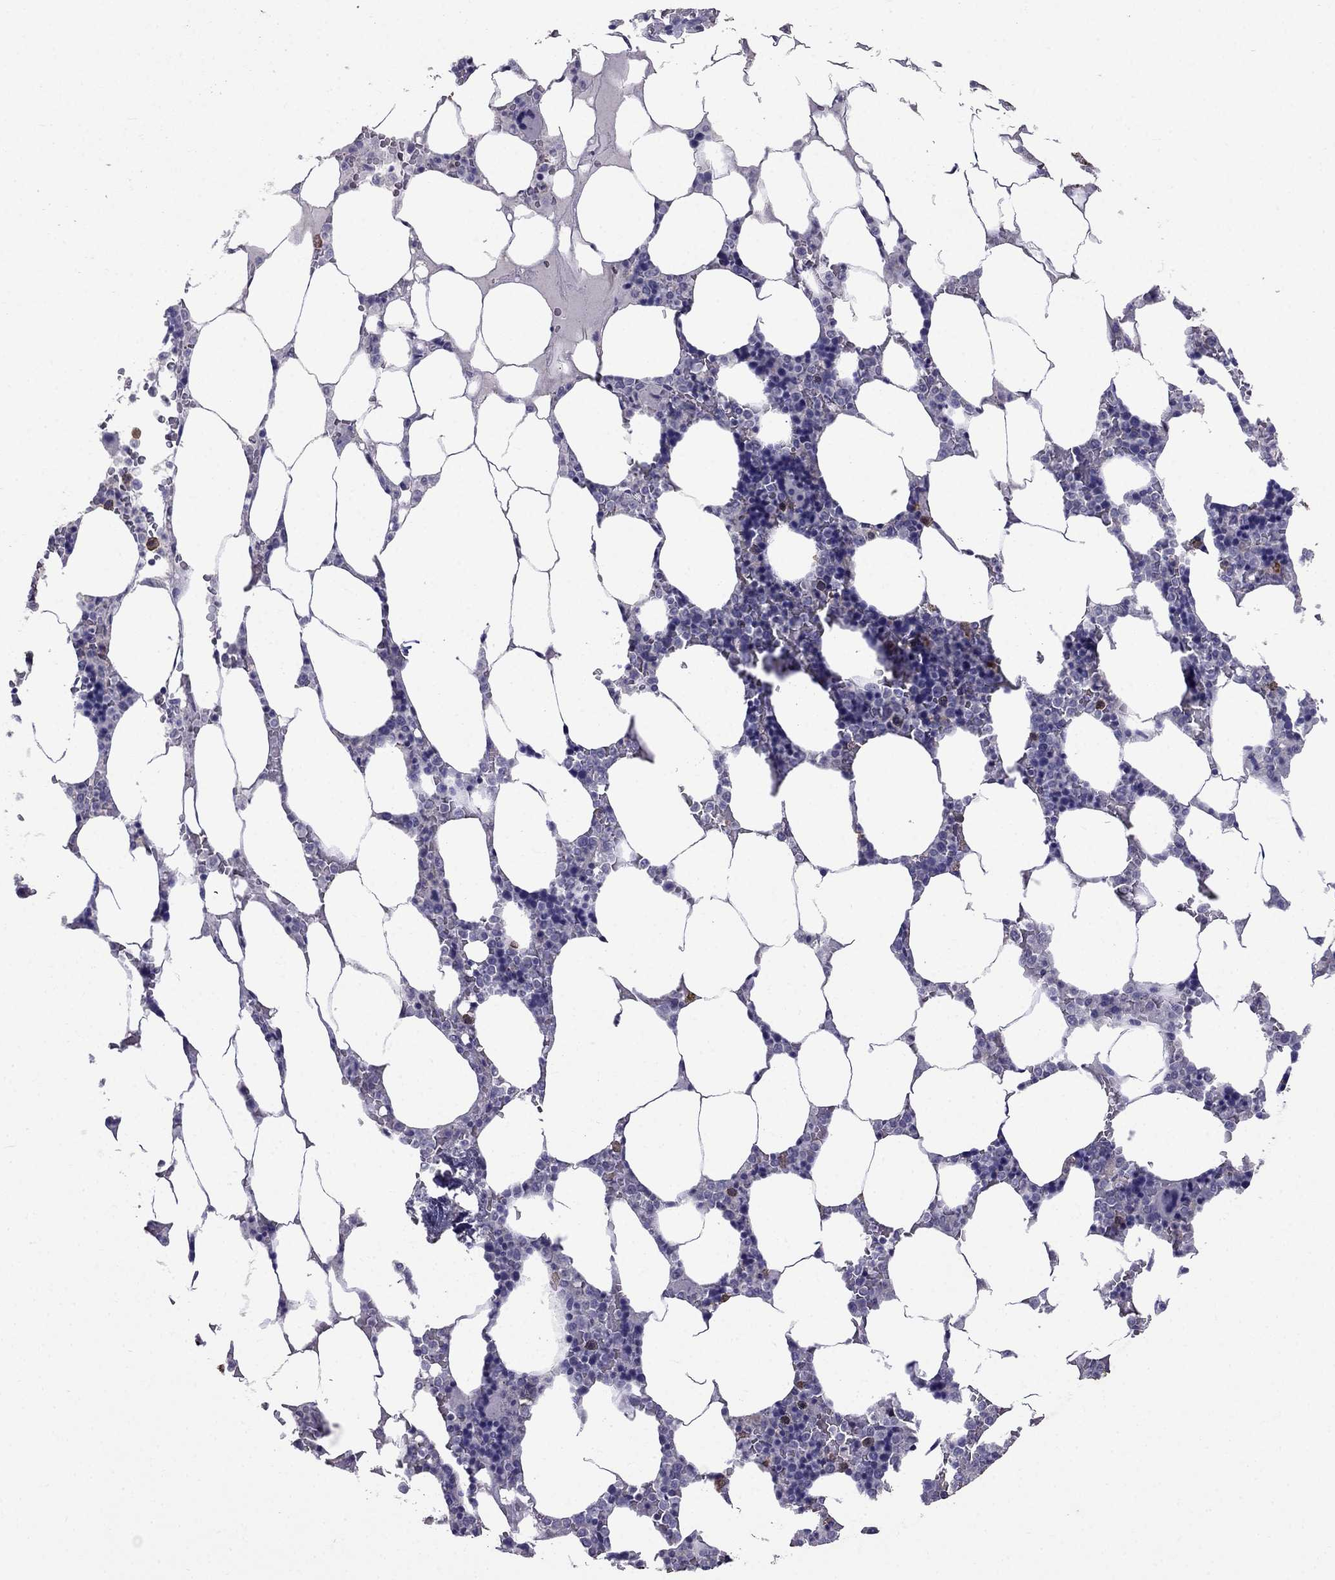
{"staining": {"intensity": "negative", "quantity": "none", "location": "none"}, "tissue": "bone marrow", "cell_type": "Hematopoietic cells", "image_type": "normal", "snomed": [{"axis": "morphology", "description": "Normal tissue, NOS"}, {"axis": "topography", "description": "Bone marrow"}], "caption": "Bone marrow stained for a protein using IHC reveals no staining hematopoietic cells.", "gene": "AQP9", "patient": {"sex": "male", "age": 63}}